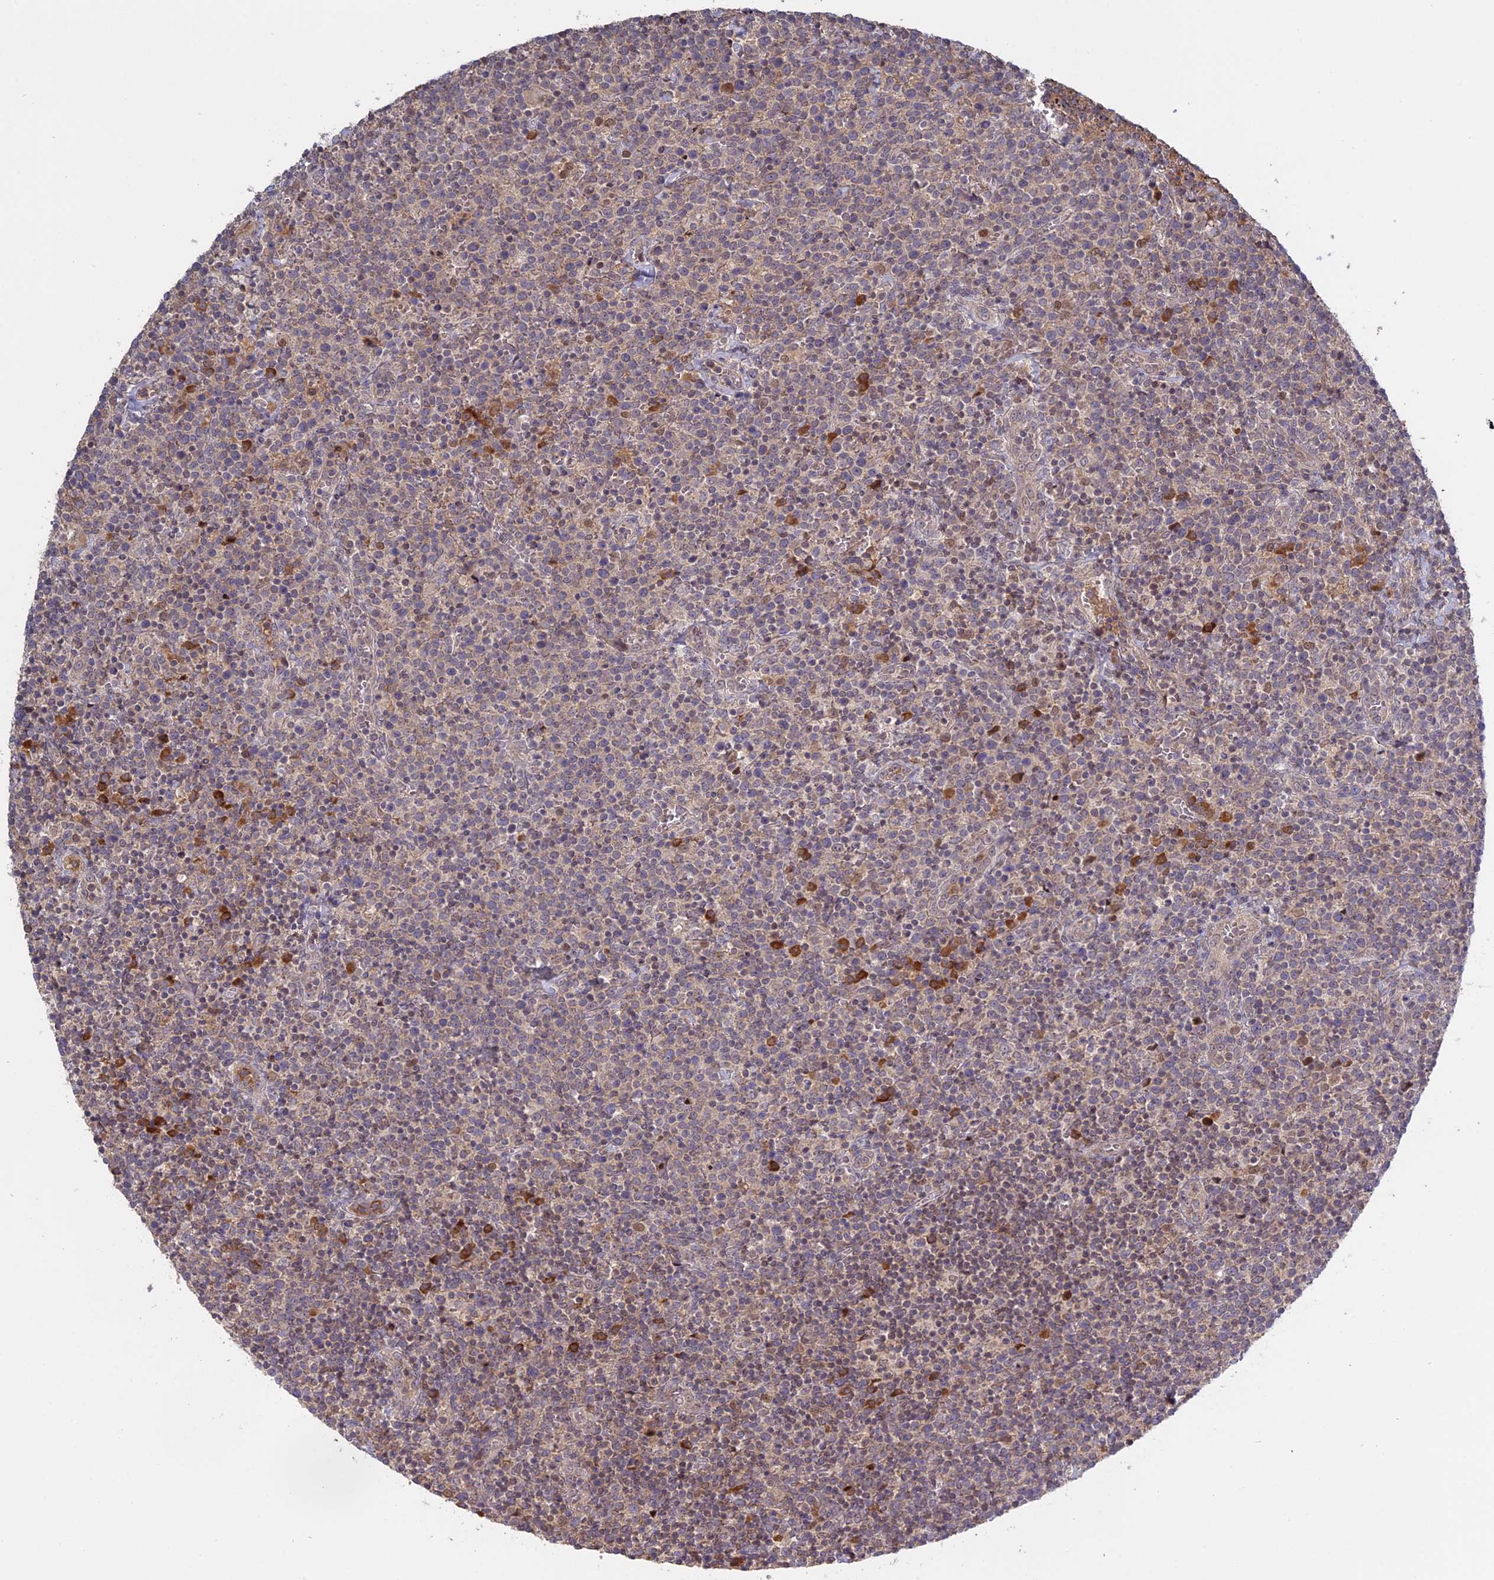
{"staining": {"intensity": "weak", "quantity": "<25%", "location": "cytoplasmic/membranous"}, "tissue": "lymphoma", "cell_type": "Tumor cells", "image_type": "cancer", "snomed": [{"axis": "morphology", "description": "Malignant lymphoma, non-Hodgkin's type, High grade"}, {"axis": "topography", "description": "Lymph node"}], "caption": "Immunohistochemistry (IHC) micrograph of high-grade malignant lymphoma, non-Hodgkin's type stained for a protein (brown), which displays no expression in tumor cells. (DAB immunohistochemistry visualized using brightfield microscopy, high magnification).", "gene": "TMEM208", "patient": {"sex": "male", "age": 61}}